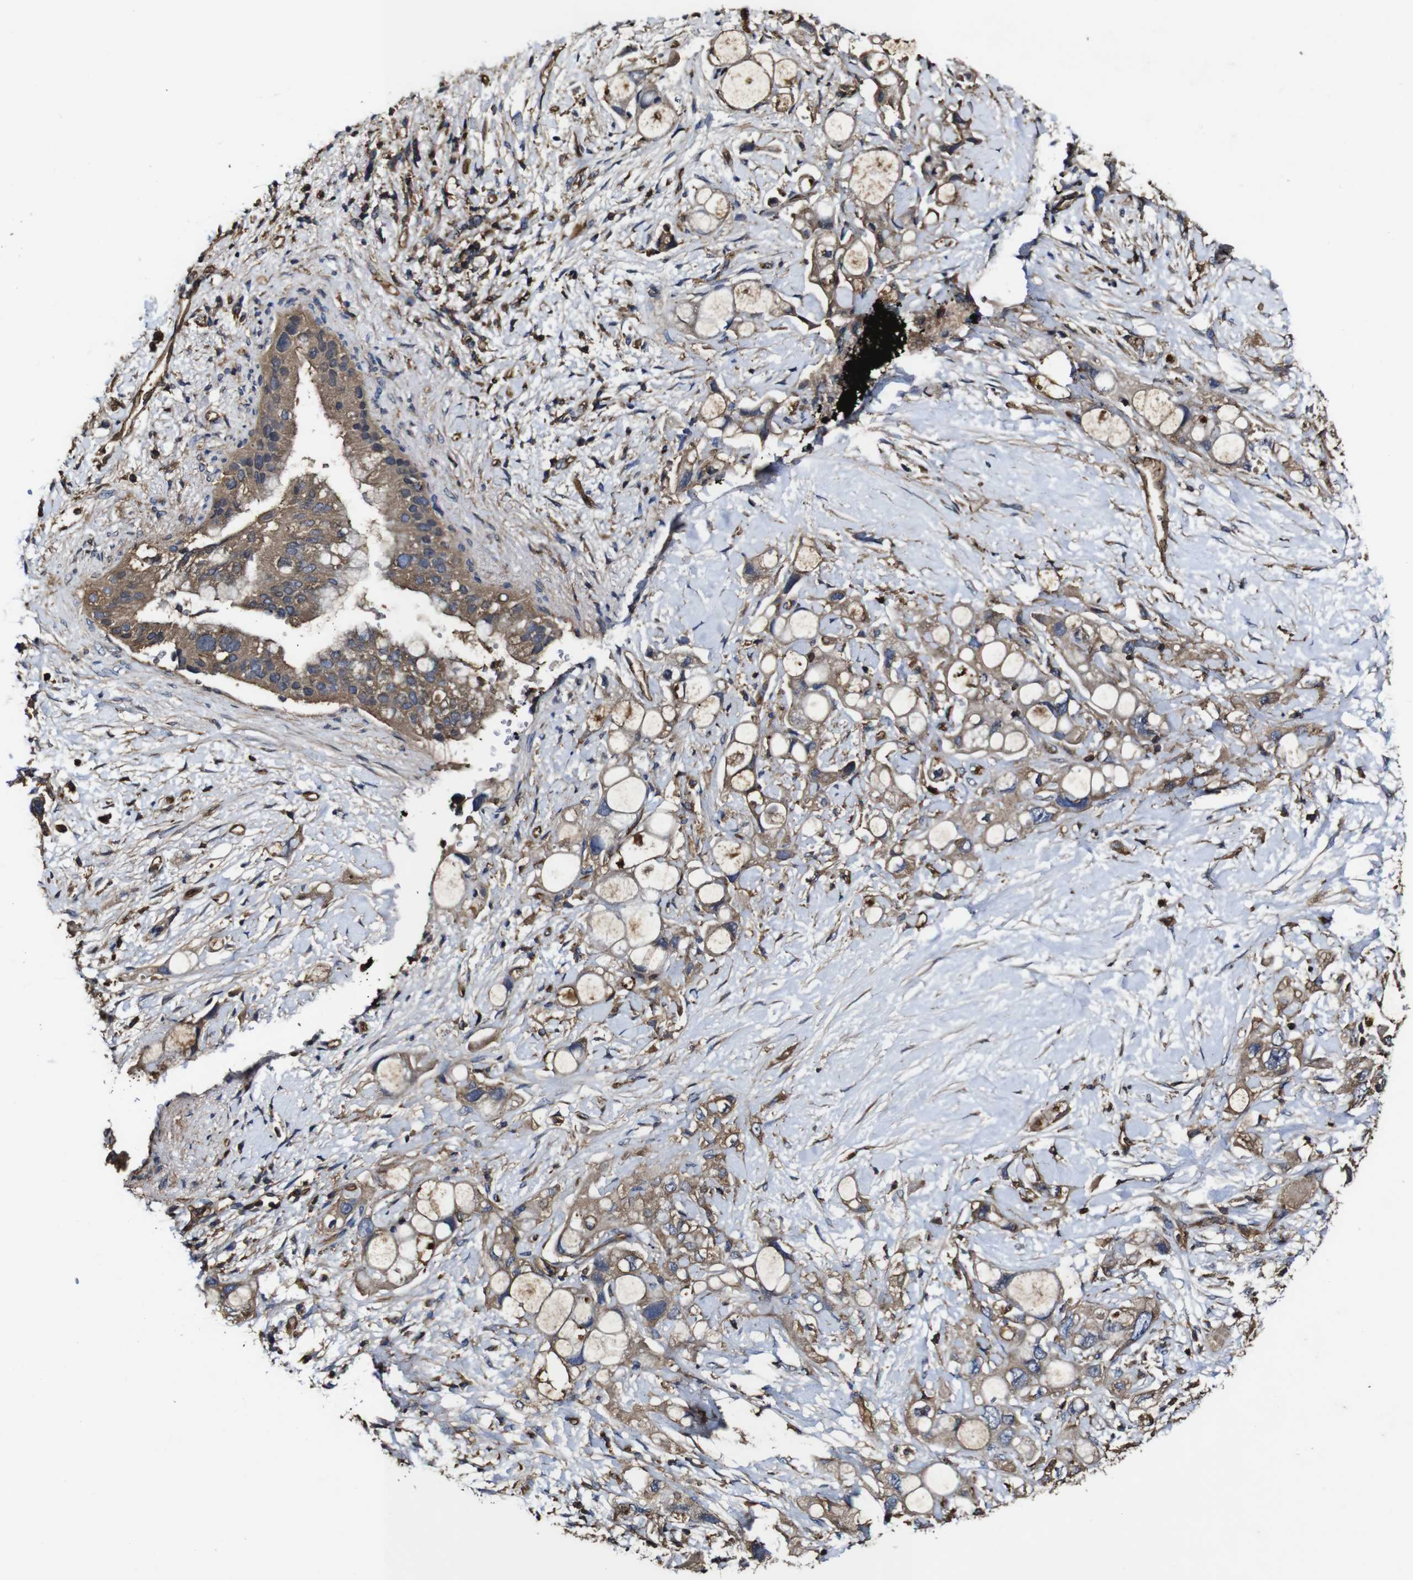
{"staining": {"intensity": "moderate", "quantity": ">75%", "location": "cytoplasmic/membranous"}, "tissue": "pancreatic cancer", "cell_type": "Tumor cells", "image_type": "cancer", "snomed": [{"axis": "morphology", "description": "Adenocarcinoma, NOS"}, {"axis": "topography", "description": "Pancreas"}], "caption": "Pancreatic adenocarcinoma stained with IHC demonstrates moderate cytoplasmic/membranous staining in approximately >75% of tumor cells.", "gene": "MSN", "patient": {"sex": "female", "age": 56}}